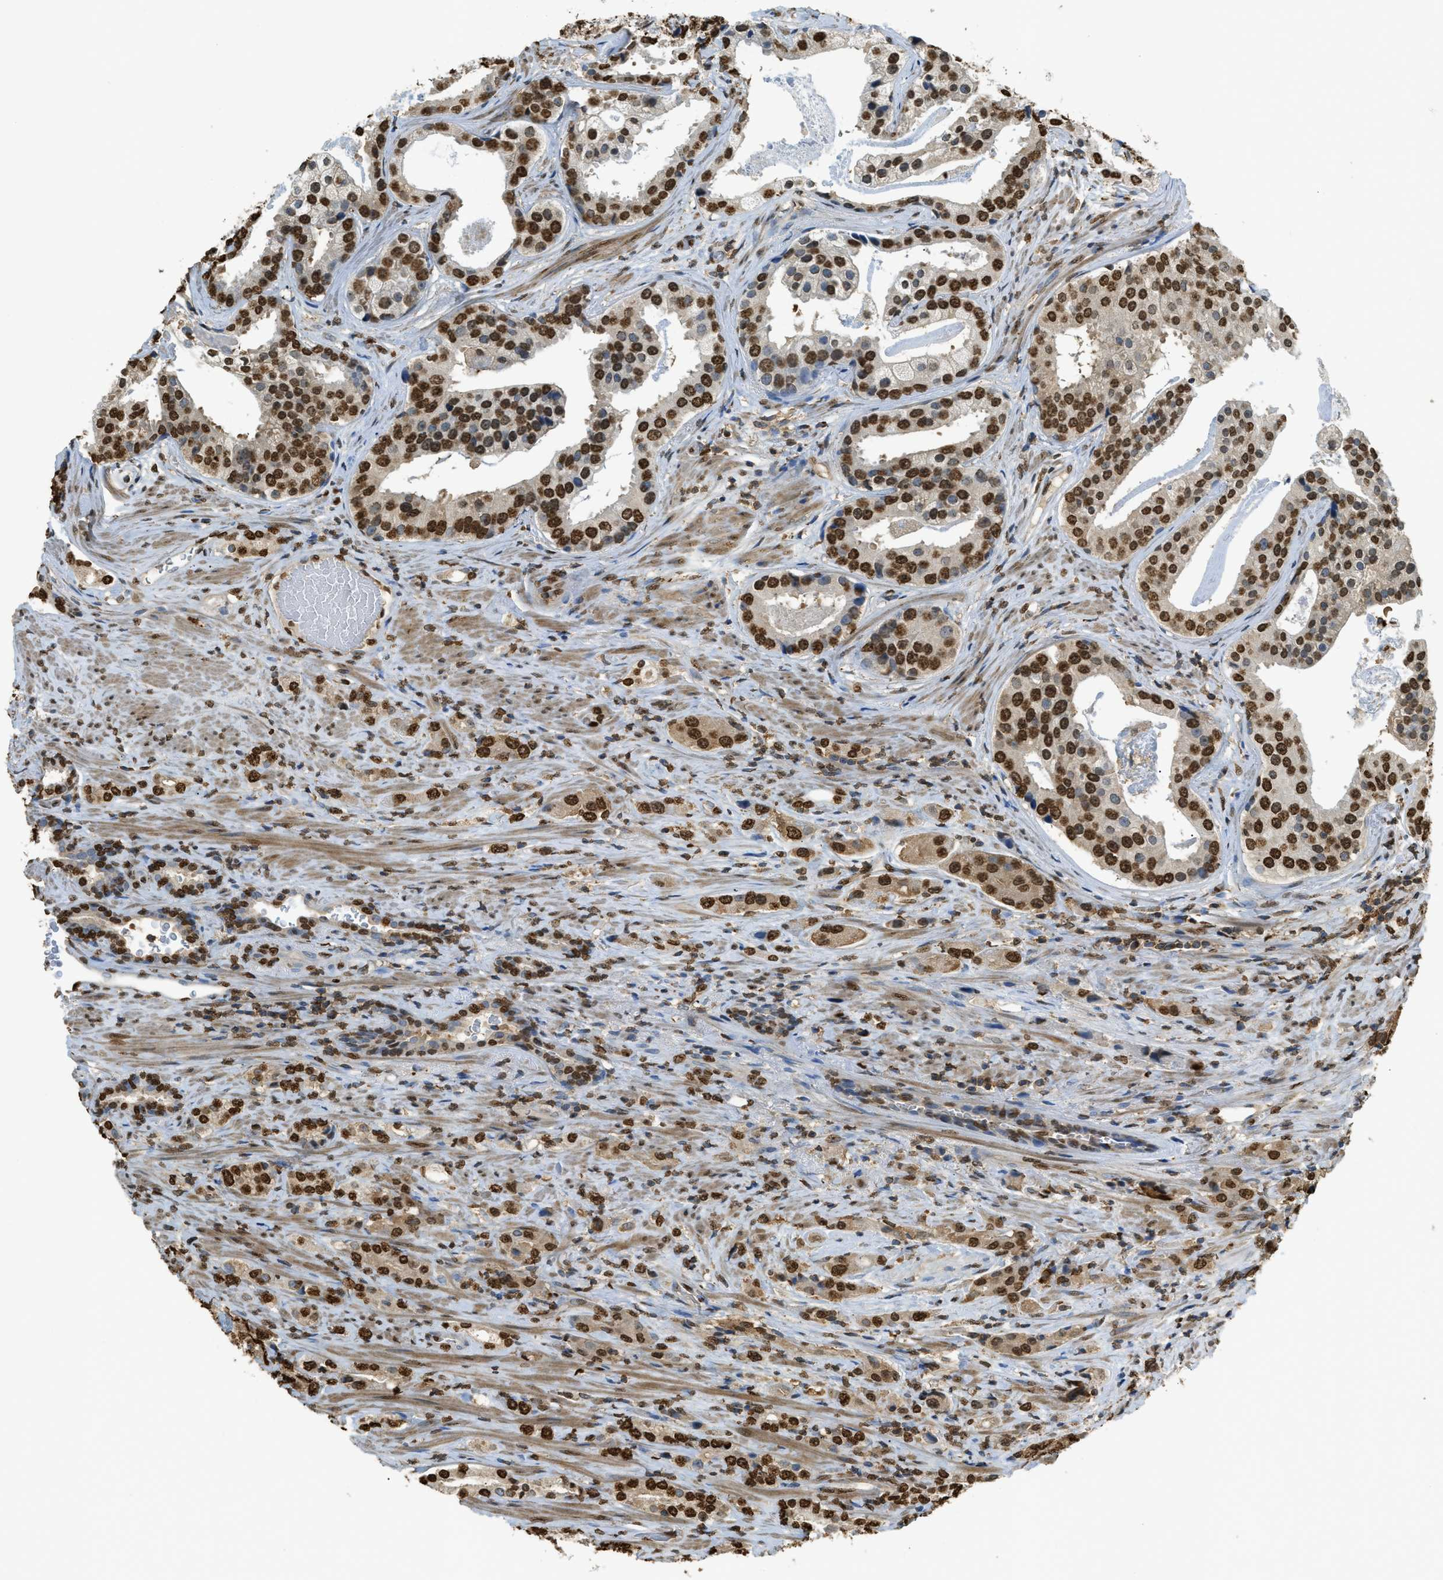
{"staining": {"intensity": "strong", "quantity": ">75%", "location": "nuclear"}, "tissue": "prostate cancer", "cell_type": "Tumor cells", "image_type": "cancer", "snomed": [{"axis": "morphology", "description": "Adenocarcinoma, High grade"}, {"axis": "topography", "description": "Prostate"}], "caption": "Protein staining displays strong nuclear staining in approximately >75% of tumor cells in prostate cancer.", "gene": "NR5A2", "patient": {"sex": "male", "age": 71}}